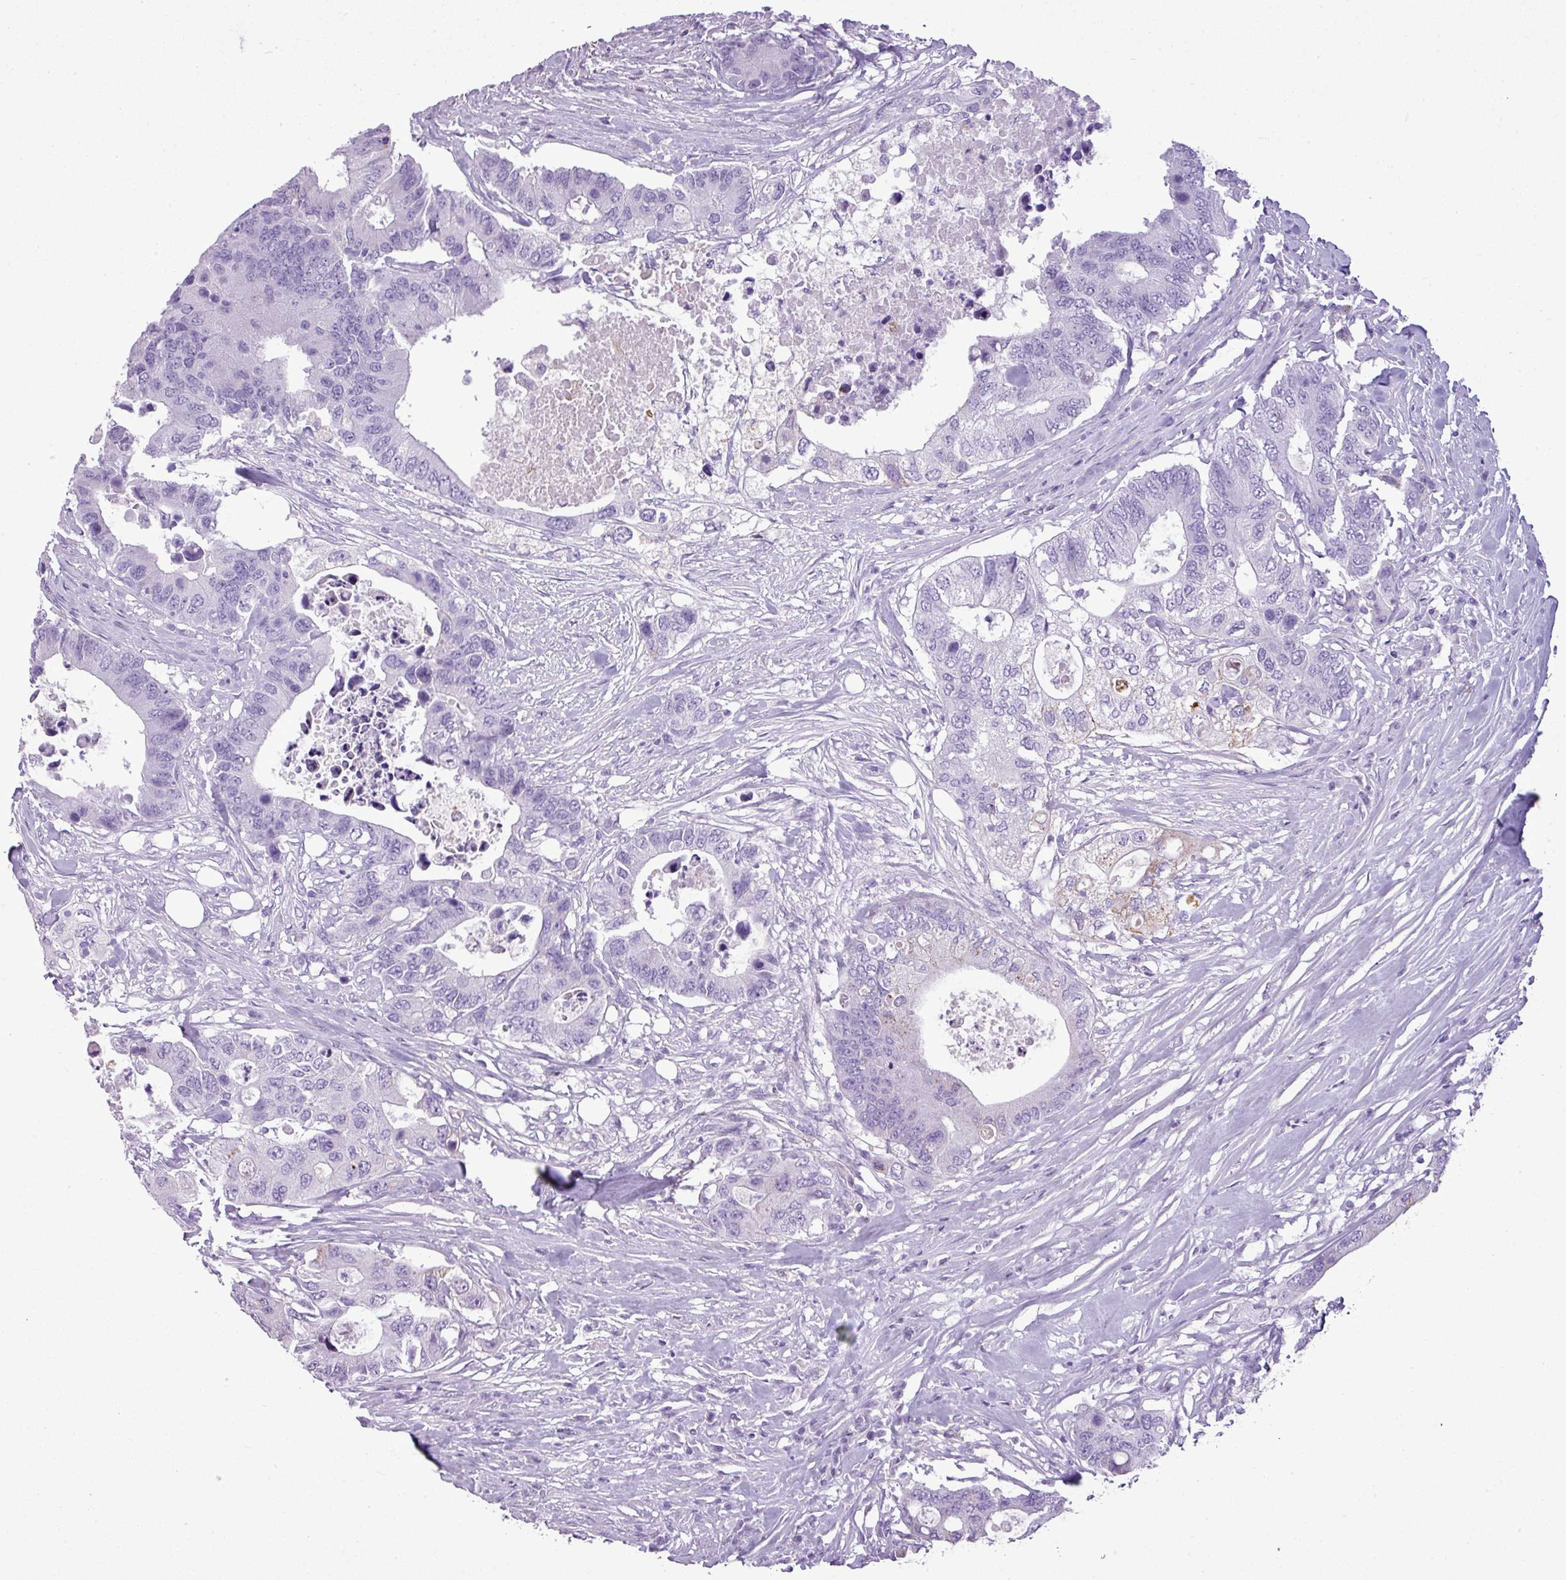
{"staining": {"intensity": "negative", "quantity": "none", "location": "none"}, "tissue": "colorectal cancer", "cell_type": "Tumor cells", "image_type": "cancer", "snomed": [{"axis": "morphology", "description": "Adenocarcinoma, NOS"}, {"axis": "topography", "description": "Colon"}], "caption": "This is an immunohistochemistry (IHC) image of human colorectal cancer. There is no positivity in tumor cells.", "gene": "RBMXL2", "patient": {"sex": "male", "age": 71}}